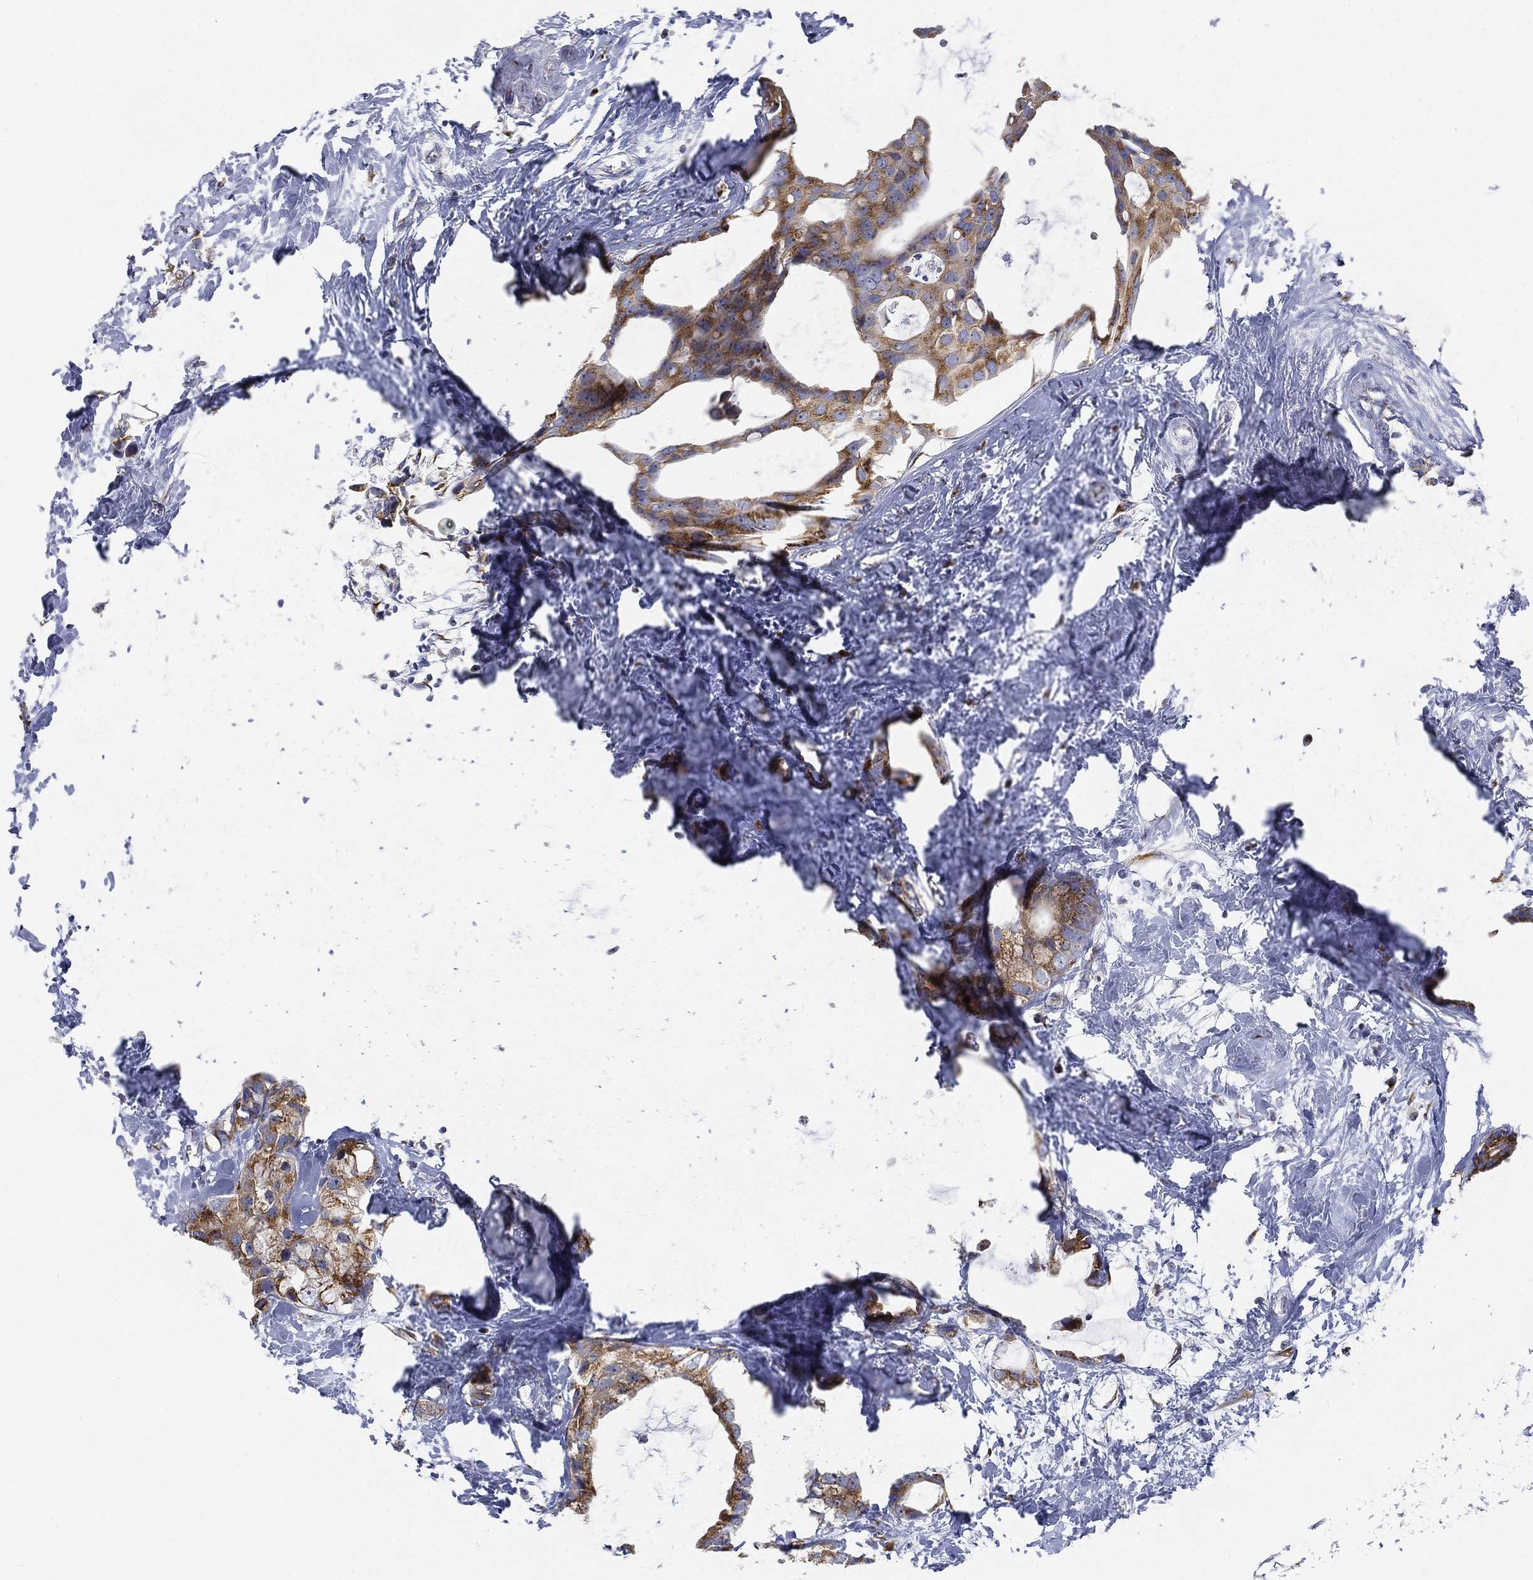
{"staining": {"intensity": "moderate", "quantity": ">75%", "location": "cytoplasmic/membranous"}, "tissue": "breast cancer", "cell_type": "Tumor cells", "image_type": "cancer", "snomed": [{"axis": "morphology", "description": "Duct carcinoma"}, {"axis": "topography", "description": "Breast"}], "caption": "Protein staining of breast cancer tissue shows moderate cytoplasmic/membranous staining in approximately >75% of tumor cells. The staining was performed using DAB to visualize the protein expression in brown, while the nuclei were stained in blue with hematoxylin (Magnification: 20x).", "gene": "TICAM1", "patient": {"sex": "female", "age": 45}}